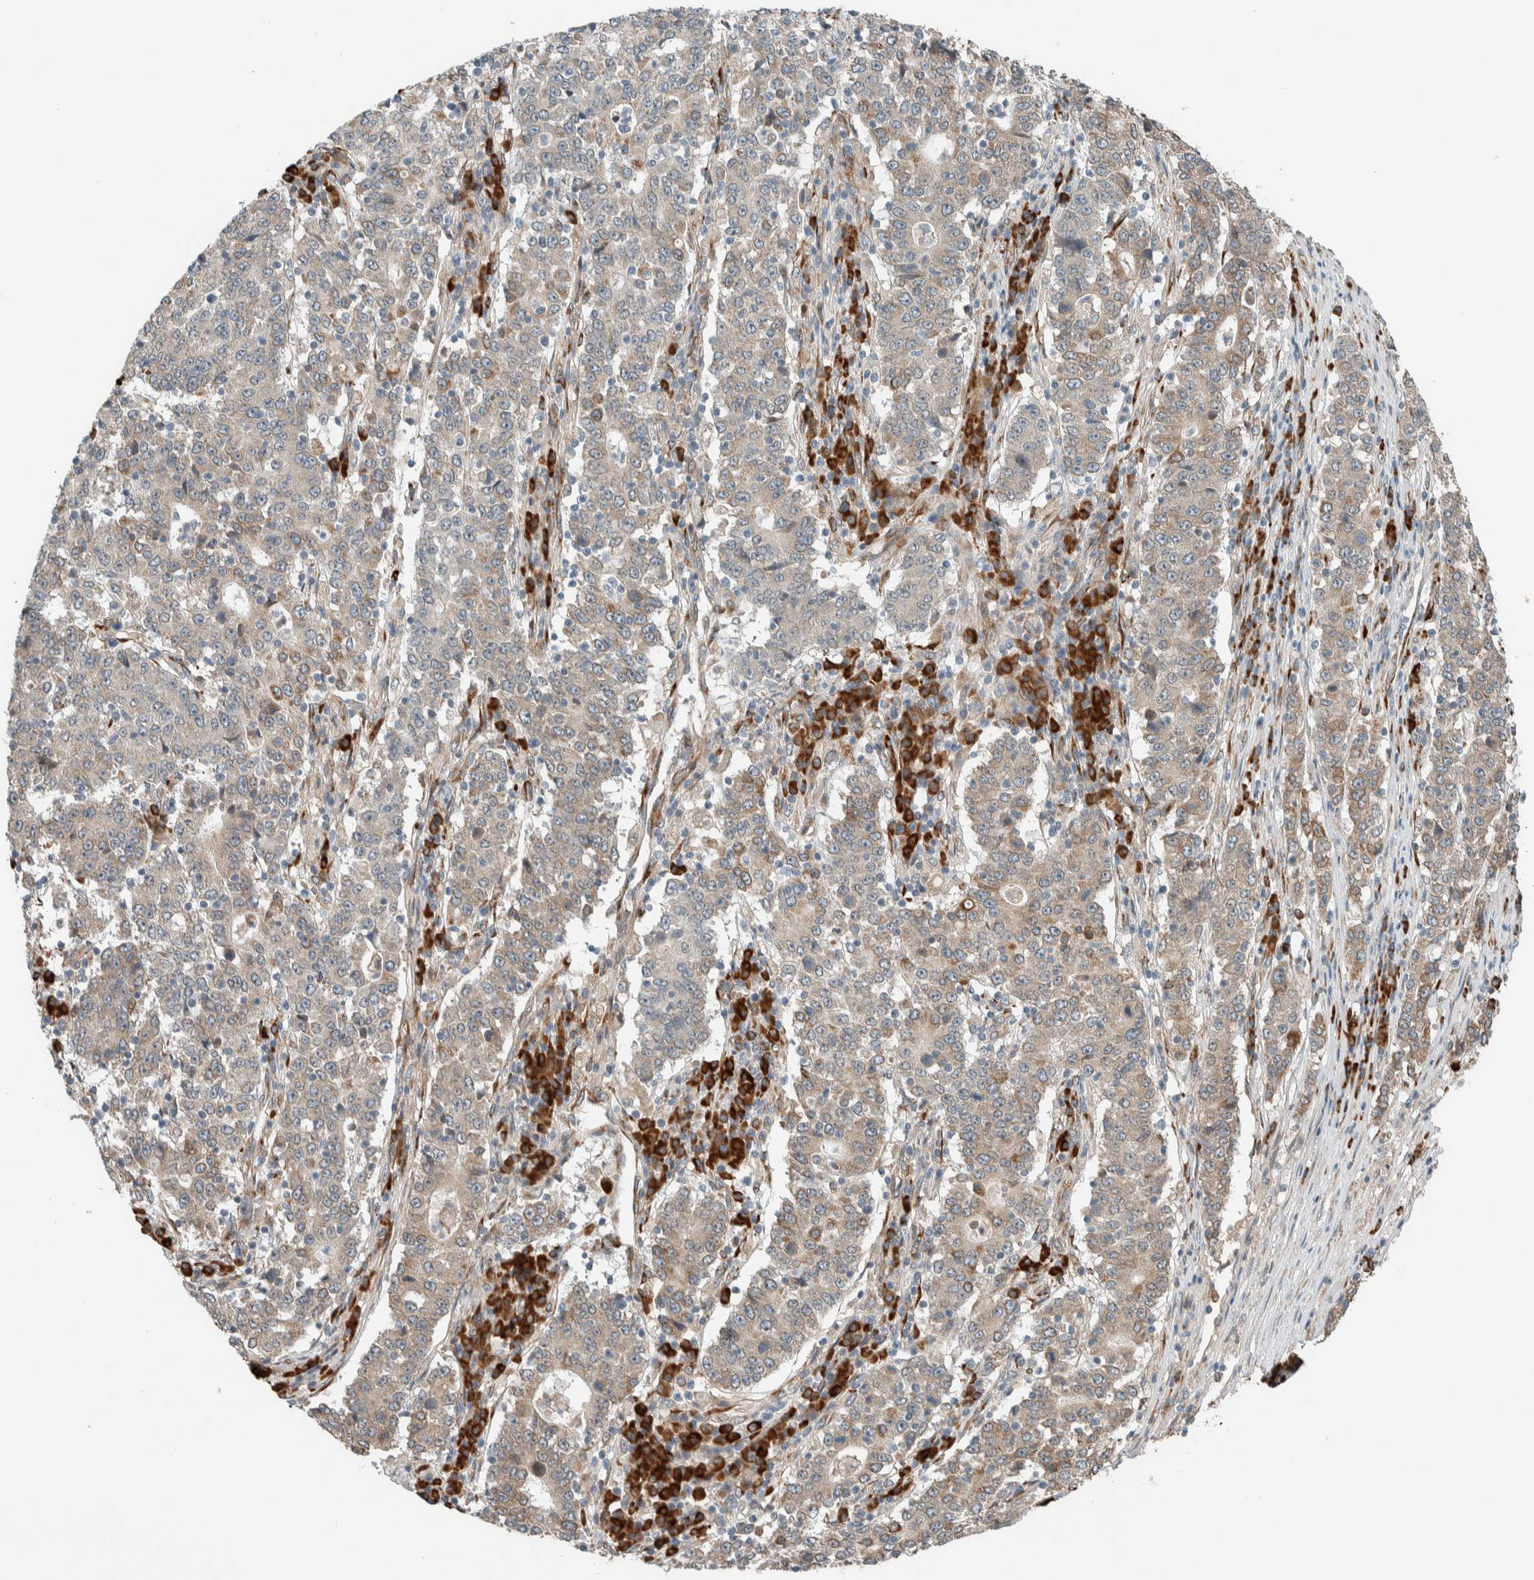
{"staining": {"intensity": "weak", "quantity": "25%-75%", "location": "cytoplasmic/membranous"}, "tissue": "stomach cancer", "cell_type": "Tumor cells", "image_type": "cancer", "snomed": [{"axis": "morphology", "description": "Adenocarcinoma, NOS"}, {"axis": "topography", "description": "Stomach"}], "caption": "An IHC histopathology image of tumor tissue is shown. Protein staining in brown labels weak cytoplasmic/membranous positivity in adenocarcinoma (stomach) within tumor cells.", "gene": "CTBP2", "patient": {"sex": "male", "age": 59}}